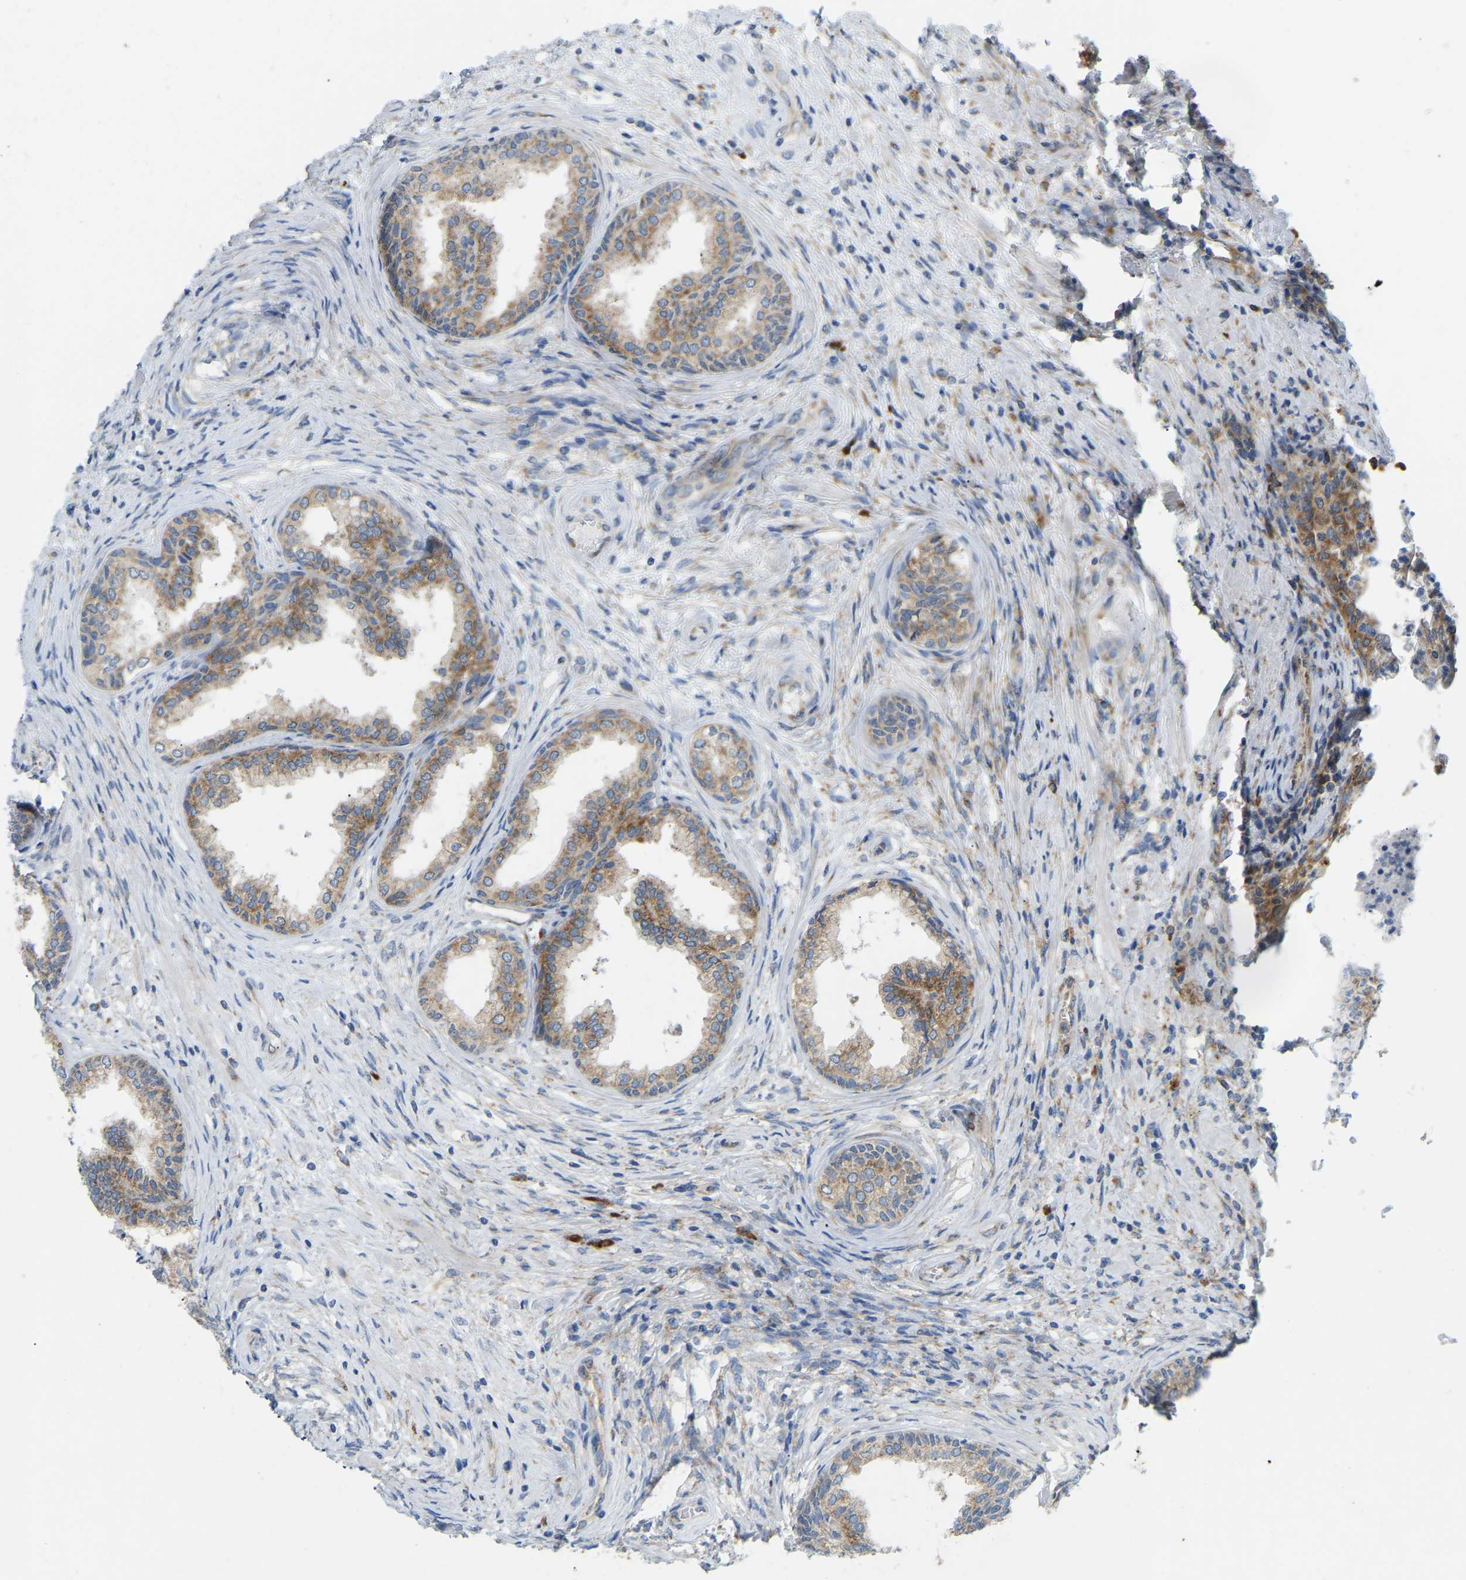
{"staining": {"intensity": "moderate", "quantity": ">75%", "location": "cytoplasmic/membranous"}, "tissue": "prostate", "cell_type": "Glandular cells", "image_type": "normal", "snomed": [{"axis": "morphology", "description": "Normal tissue, NOS"}, {"axis": "topography", "description": "Prostate"}], "caption": "A photomicrograph of human prostate stained for a protein reveals moderate cytoplasmic/membranous brown staining in glandular cells. The staining was performed using DAB (3,3'-diaminobenzidine), with brown indicating positive protein expression. Nuclei are stained blue with hematoxylin.", "gene": "SND1", "patient": {"sex": "male", "age": 76}}